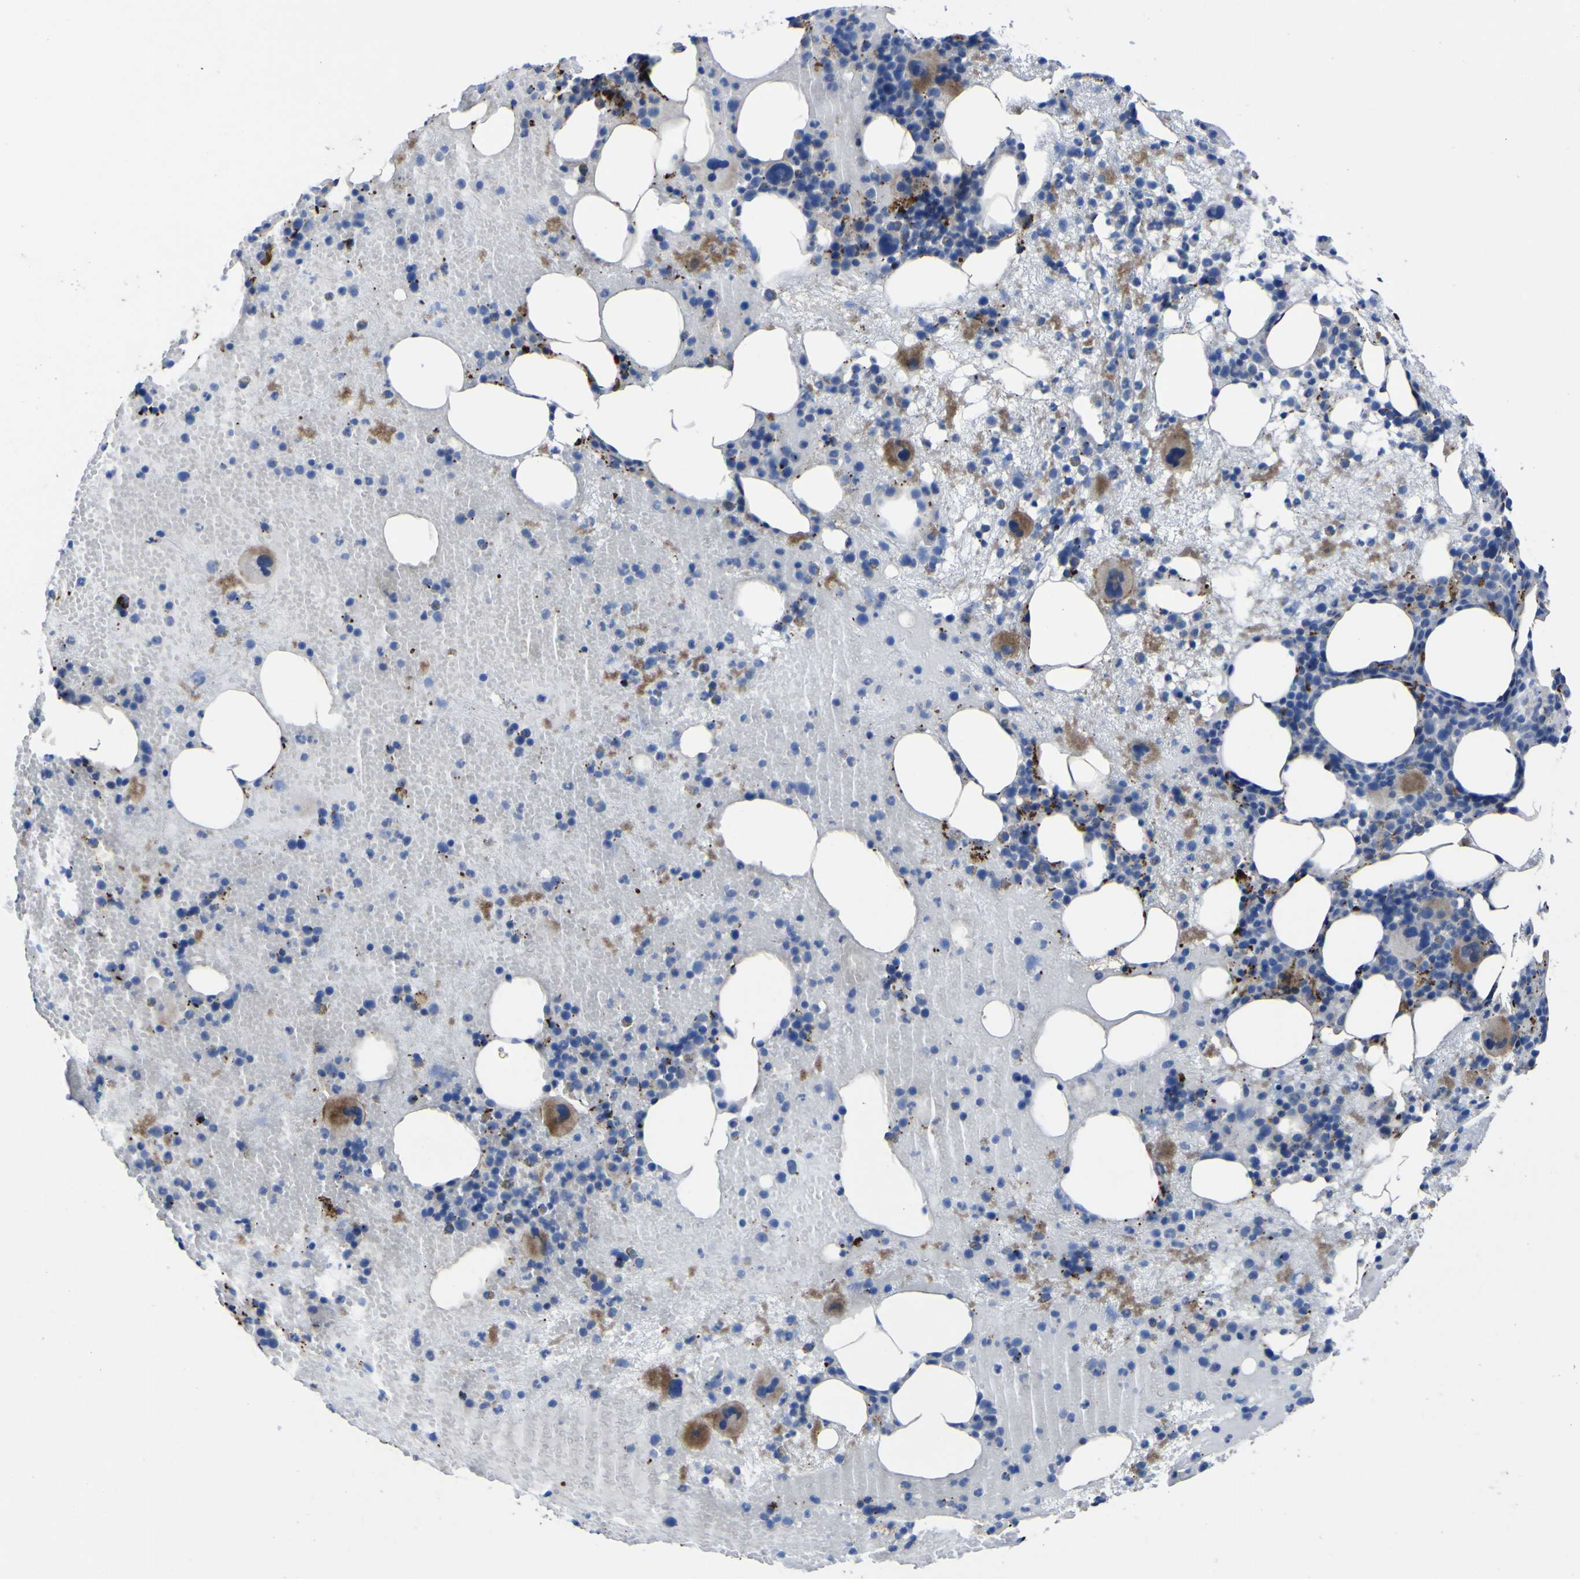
{"staining": {"intensity": "moderate", "quantity": "<25%", "location": "cytoplasmic/membranous"}, "tissue": "bone marrow", "cell_type": "Hematopoietic cells", "image_type": "normal", "snomed": [{"axis": "morphology", "description": "Normal tissue, NOS"}, {"axis": "morphology", "description": "Inflammation, NOS"}, {"axis": "topography", "description": "Bone marrow"}], "caption": "Protein positivity by IHC exhibits moderate cytoplasmic/membranous positivity in approximately <25% of hematopoietic cells in unremarkable bone marrow.", "gene": "AGO4", "patient": {"sex": "male", "age": 43}}